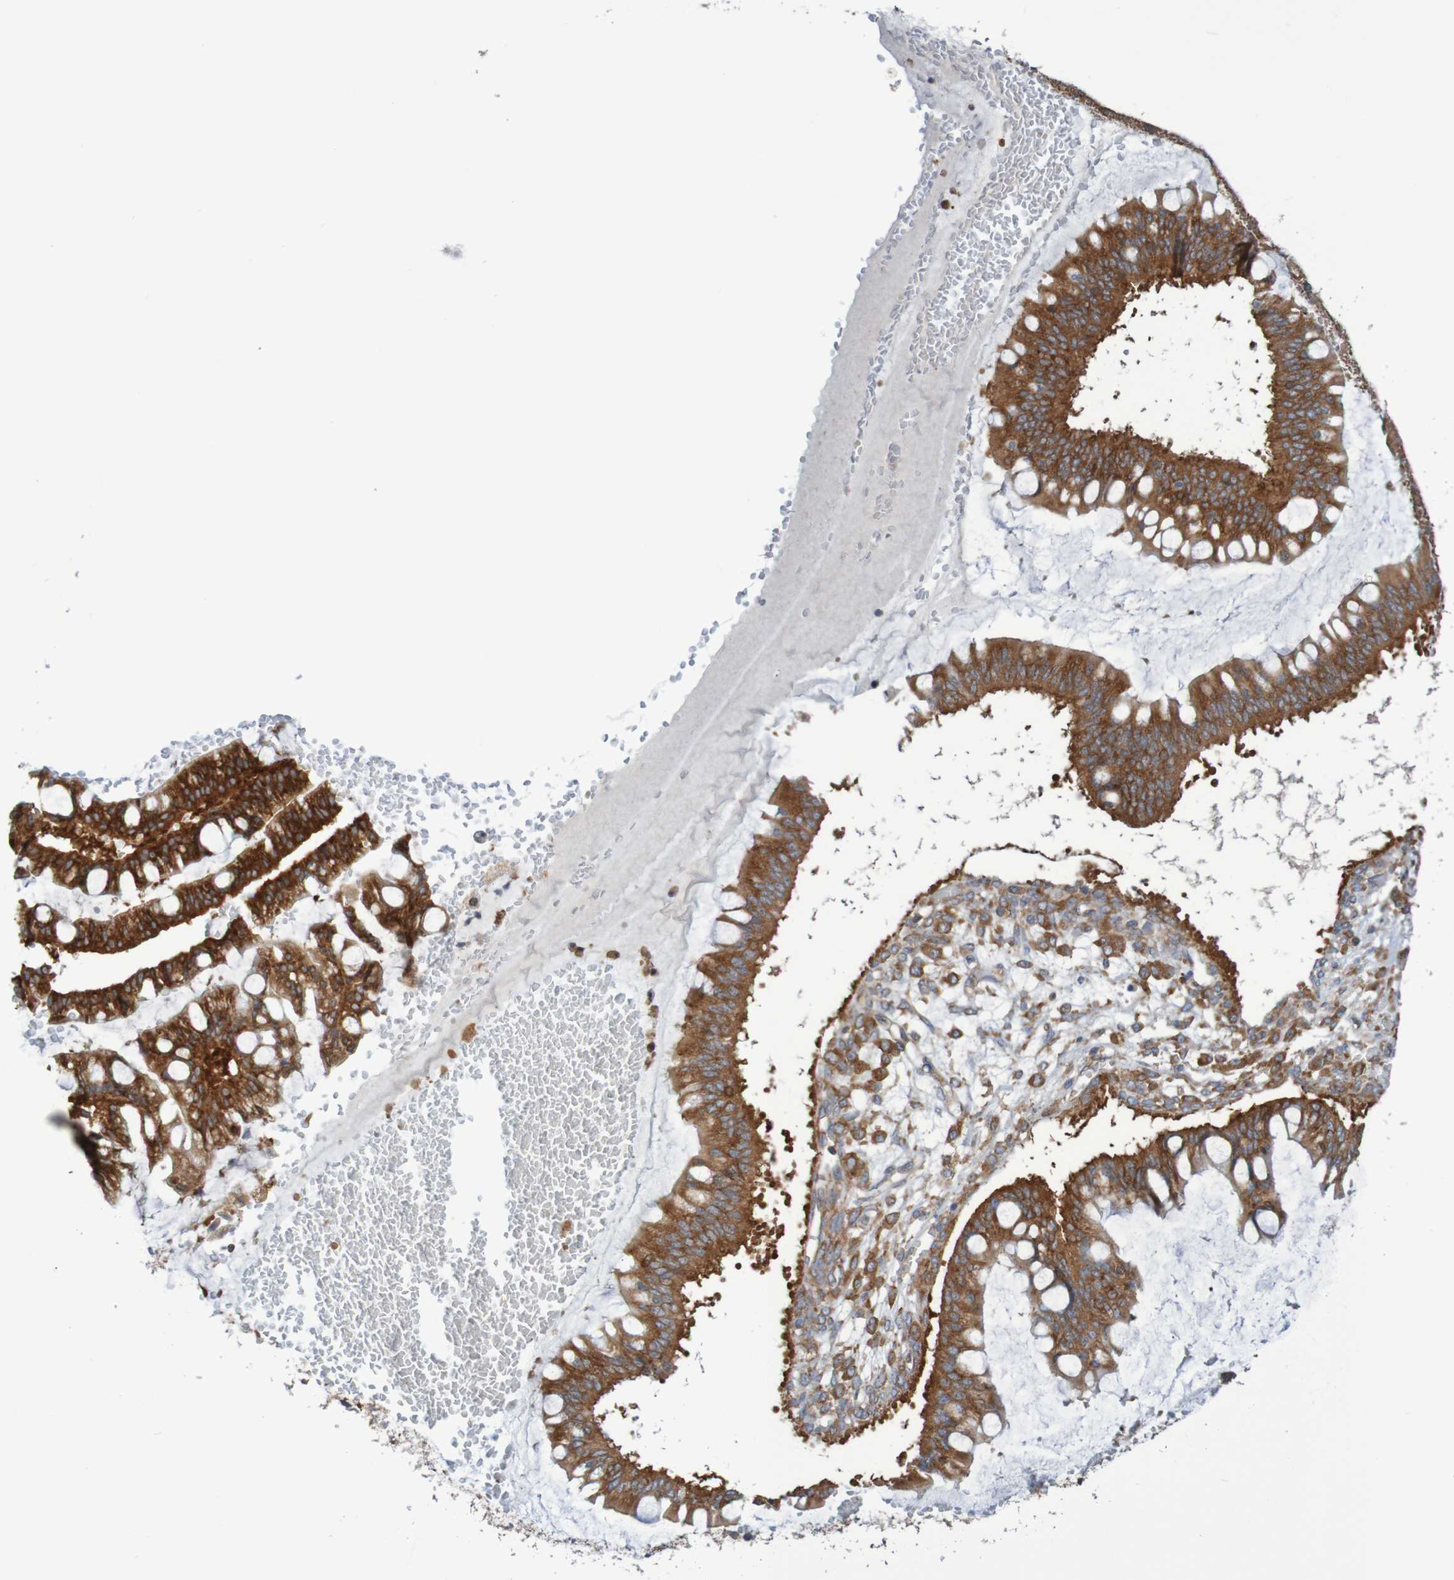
{"staining": {"intensity": "strong", "quantity": ">75%", "location": "cytoplasmic/membranous"}, "tissue": "ovarian cancer", "cell_type": "Tumor cells", "image_type": "cancer", "snomed": [{"axis": "morphology", "description": "Cystadenocarcinoma, mucinous, NOS"}, {"axis": "topography", "description": "Ovary"}], "caption": "This photomicrograph demonstrates IHC staining of mucinous cystadenocarcinoma (ovarian), with high strong cytoplasmic/membranous expression in approximately >75% of tumor cells.", "gene": "LRRC47", "patient": {"sex": "female", "age": 73}}